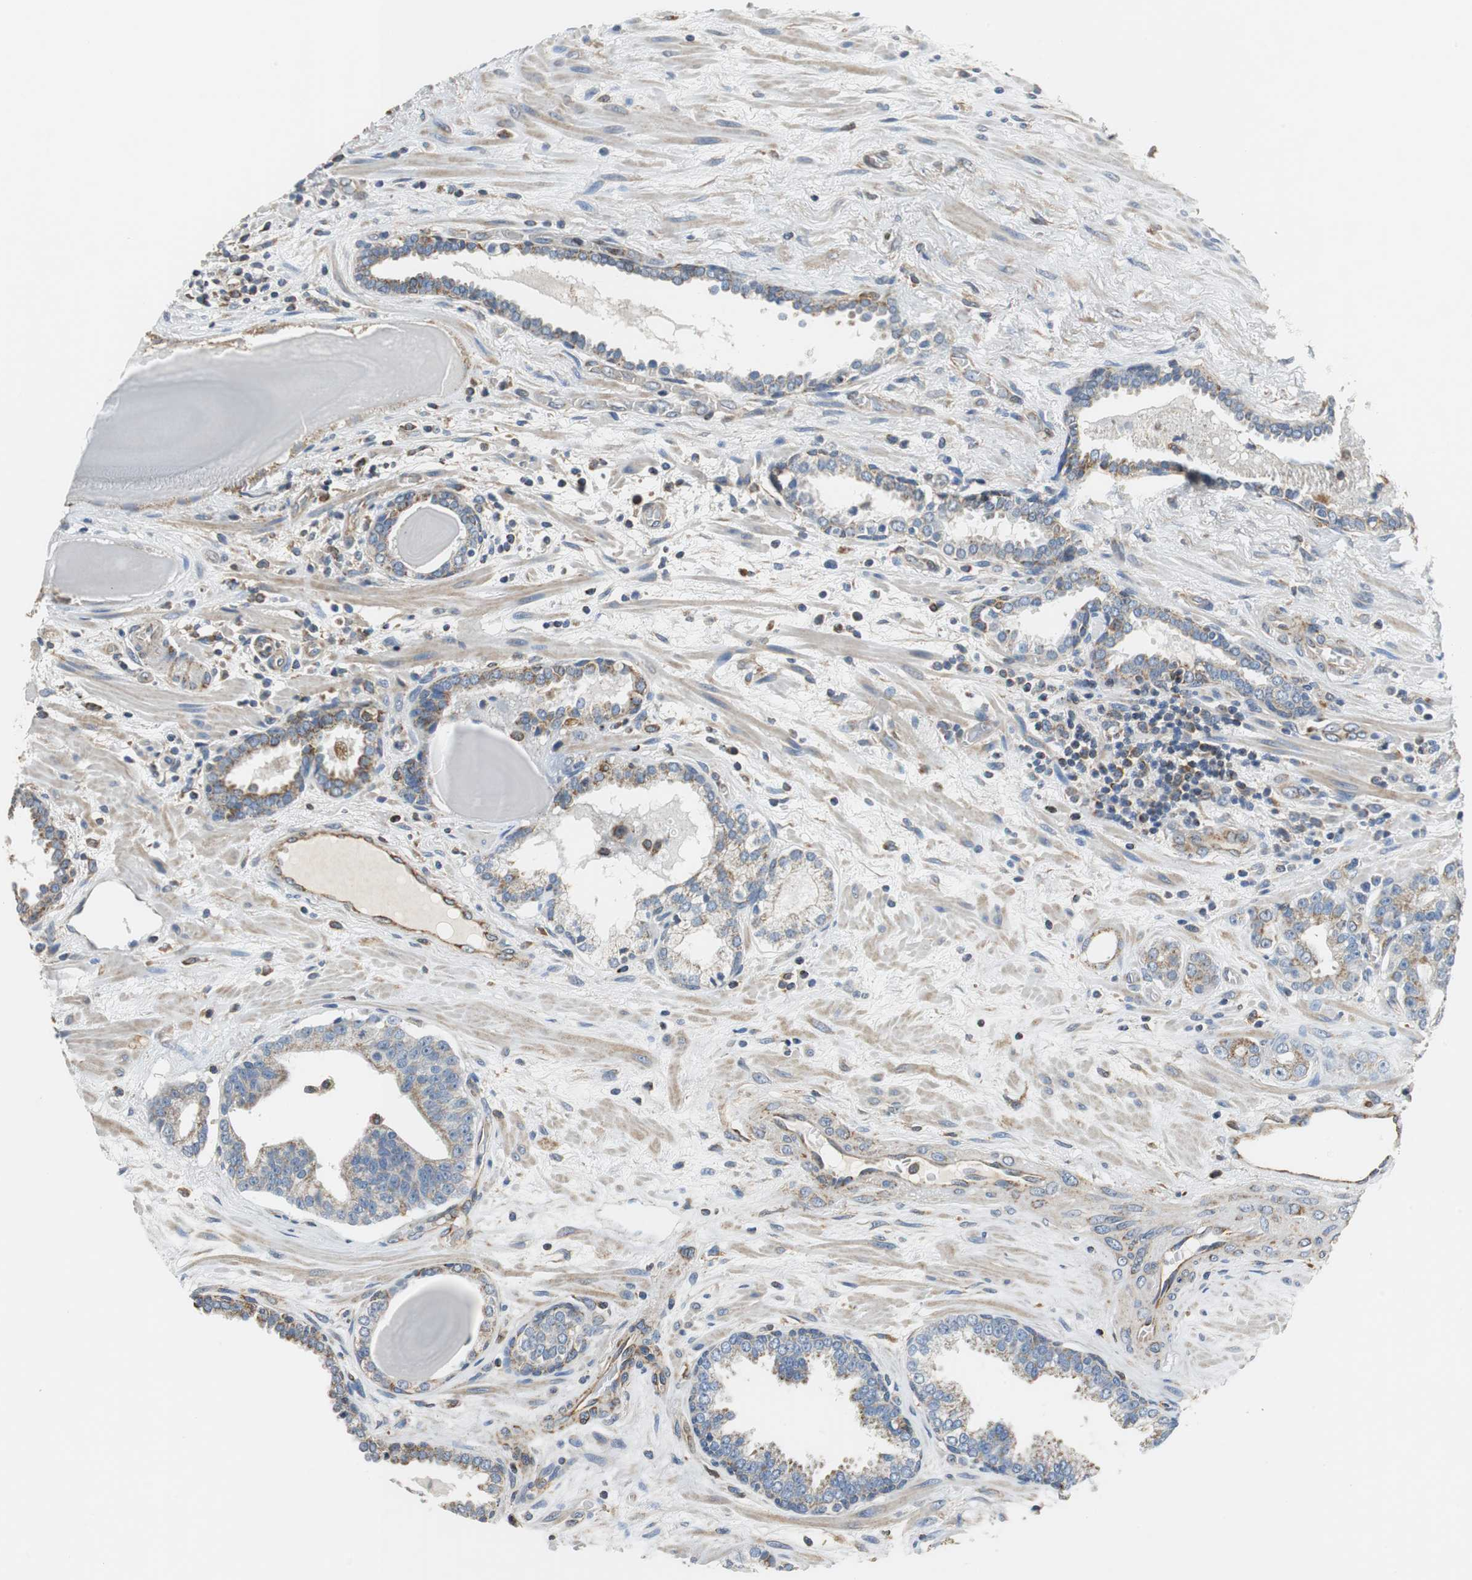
{"staining": {"intensity": "moderate", "quantity": "25%-75%", "location": "cytoplasmic/membranous"}, "tissue": "prostate cancer", "cell_type": "Tumor cells", "image_type": "cancer", "snomed": [{"axis": "morphology", "description": "Adenocarcinoma, Low grade"}, {"axis": "topography", "description": "Prostate"}], "caption": "Prostate low-grade adenocarcinoma was stained to show a protein in brown. There is medium levels of moderate cytoplasmic/membranous positivity in approximately 25%-75% of tumor cells.", "gene": "GSTK1", "patient": {"sex": "male", "age": 63}}